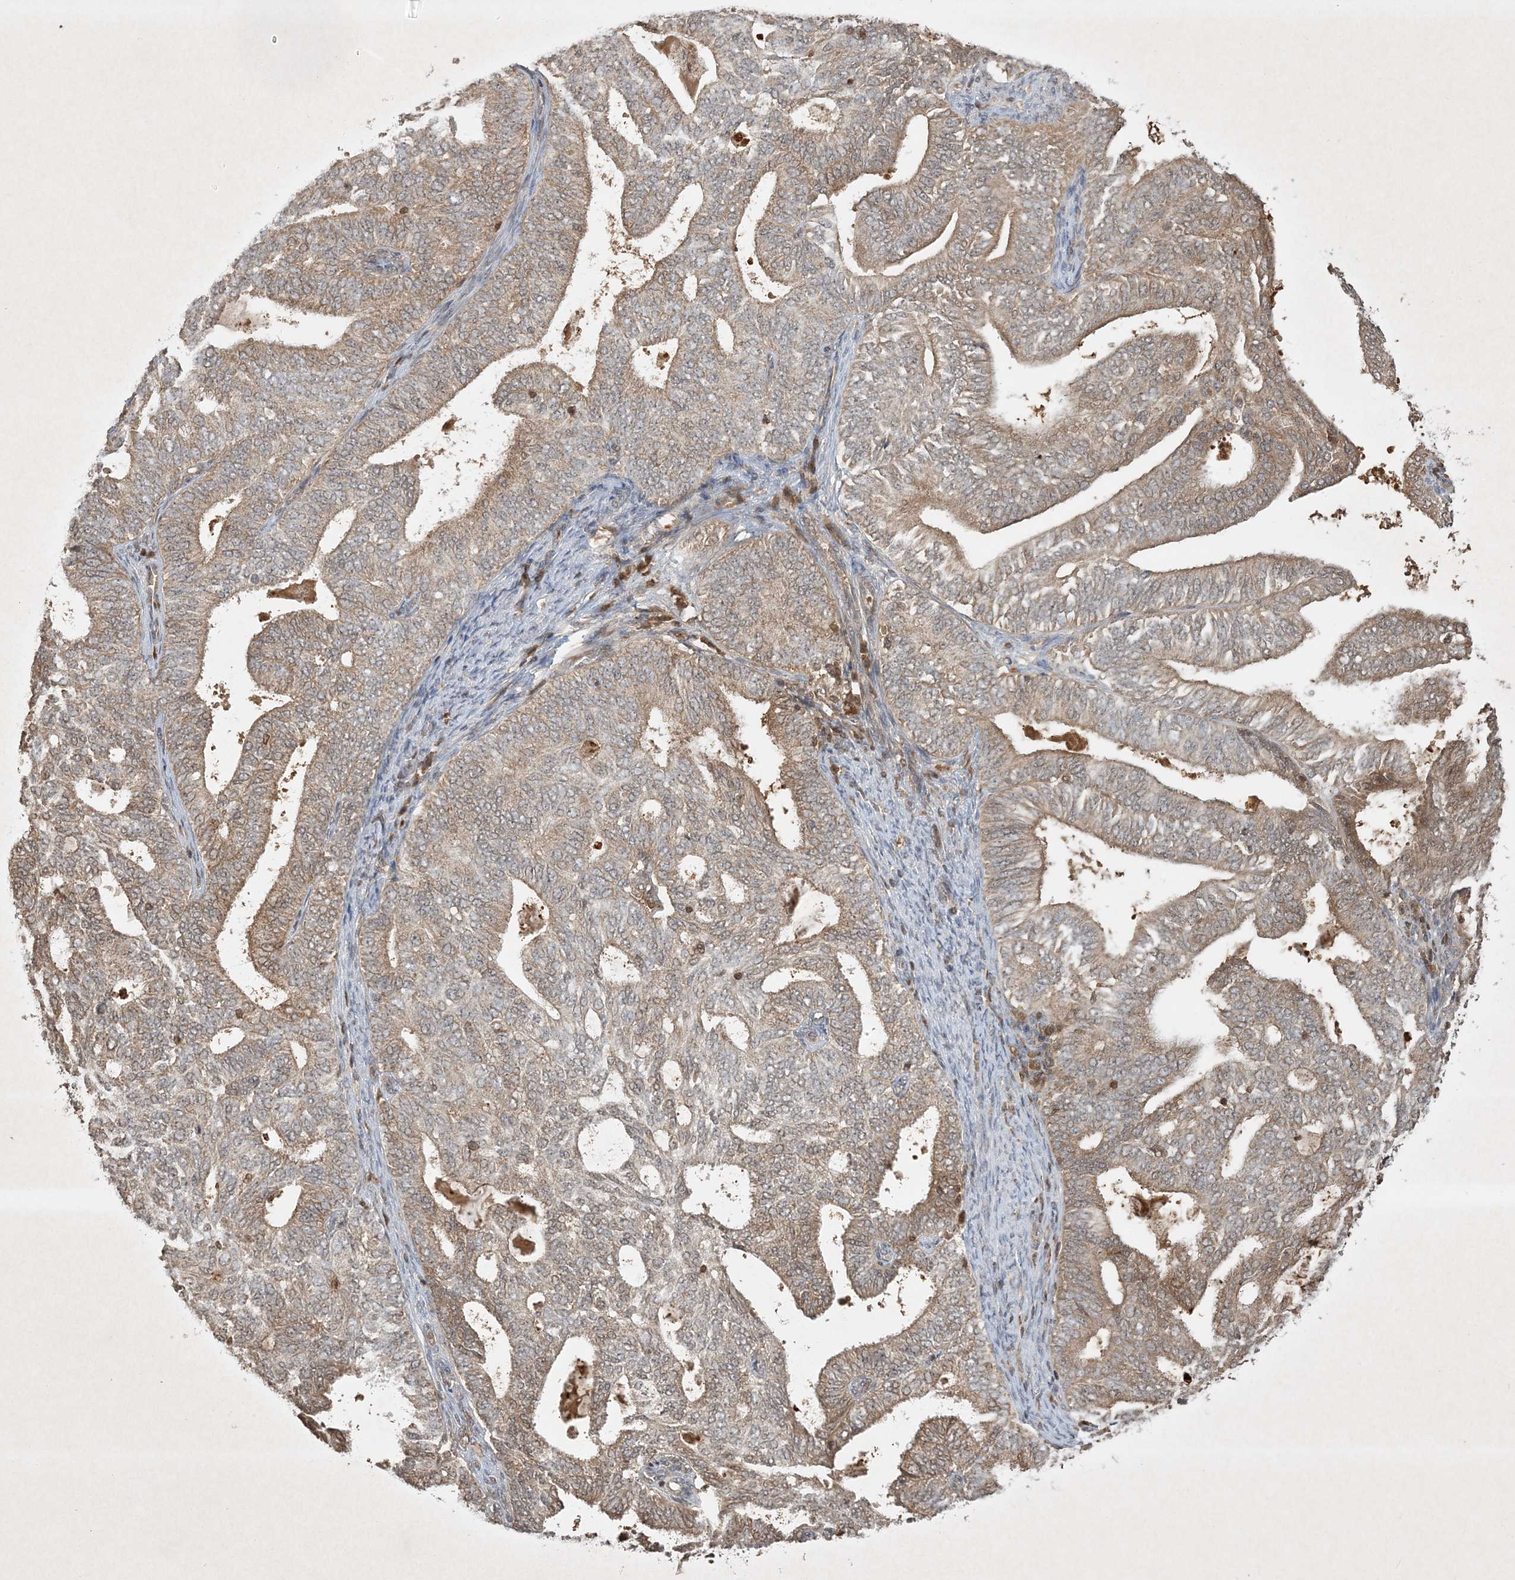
{"staining": {"intensity": "weak", "quantity": "25%-75%", "location": "cytoplasmic/membranous"}, "tissue": "endometrial cancer", "cell_type": "Tumor cells", "image_type": "cancer", "snomed": [{"axis": "morphology", "description": "Adenocarcinoma, NOS"}, {"axis": "topography", "description": "Endometrium"}], "caption": "Endometrial cancer stained with DAB immunohistochemistry (IHC) displays low levels of weak cytoplasmic/membranous positivity in approximately 25%-75% of tumor cells. The staining is performed using DAB (3,3'-diaminobenzidine) brown chromogen to label protein expression. The nuclei are counter-stained blue using hematoxylin.", "gene": "PLTP", "patient": {"sex": "female", "age": 58}}